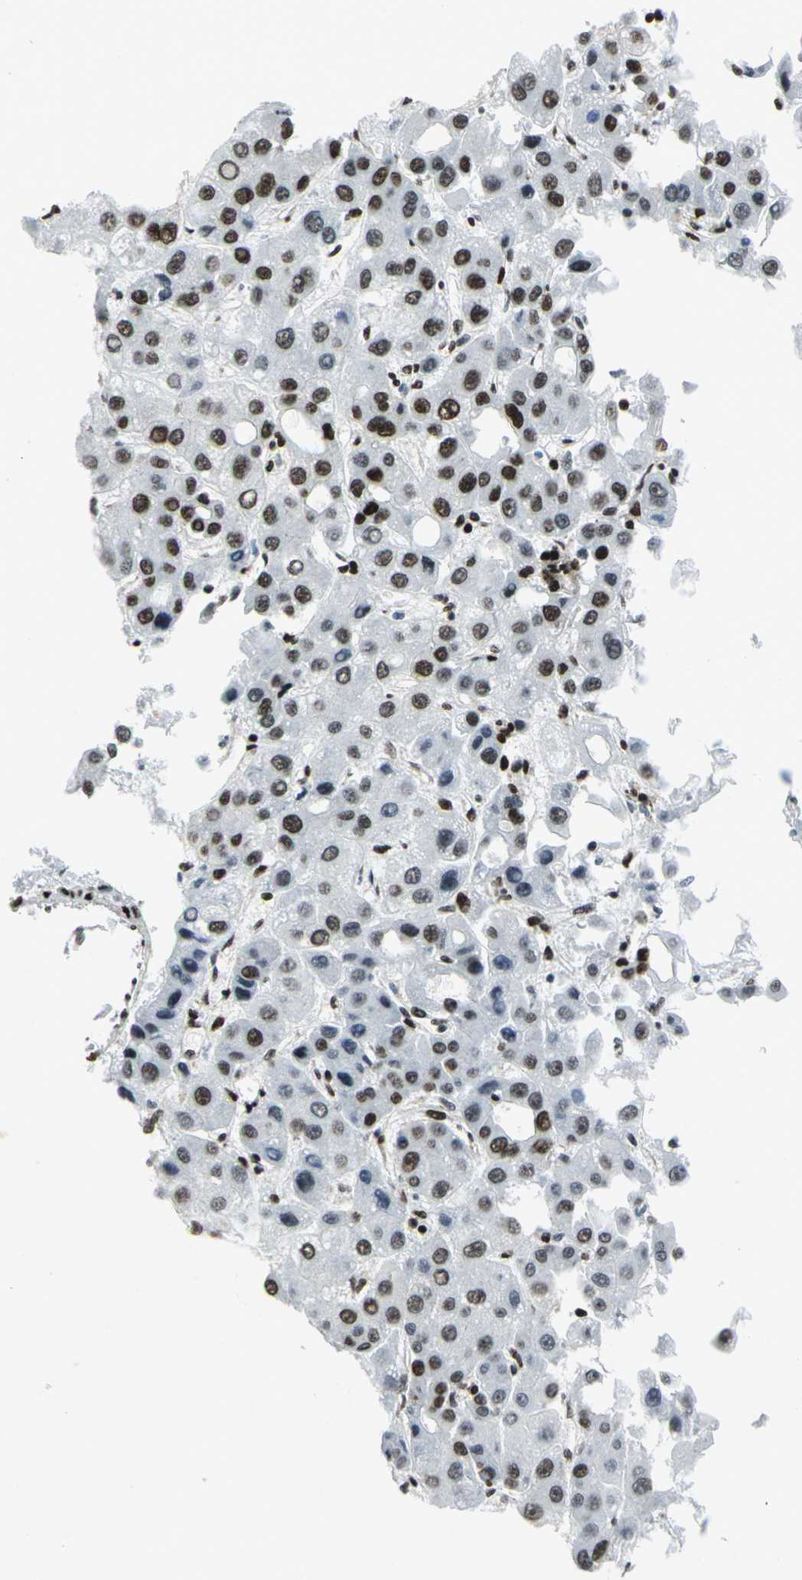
{"staining": {"intensity": "strong", "quantity": ">75%", "location": "nuclear"}, "tissue": "liver cancer", "cell_type": "Tumor cells", "image_type": "cancer", "snomed": [{"axis": "morphology", "description": "Carcinoma, Hepatocellular, NOS"}, {"axis": "topography", "description": "Liver"}], "caption": "An immunohistochemistry (IHC) micrograph of tumor tissue is shown. Protein staining in brown shows strong nuclear positivity in liver hepatocellular carcinoma within tumor cells.", "gene": "SMARCA4", "patient": {"sex": "male", "age": 55}}